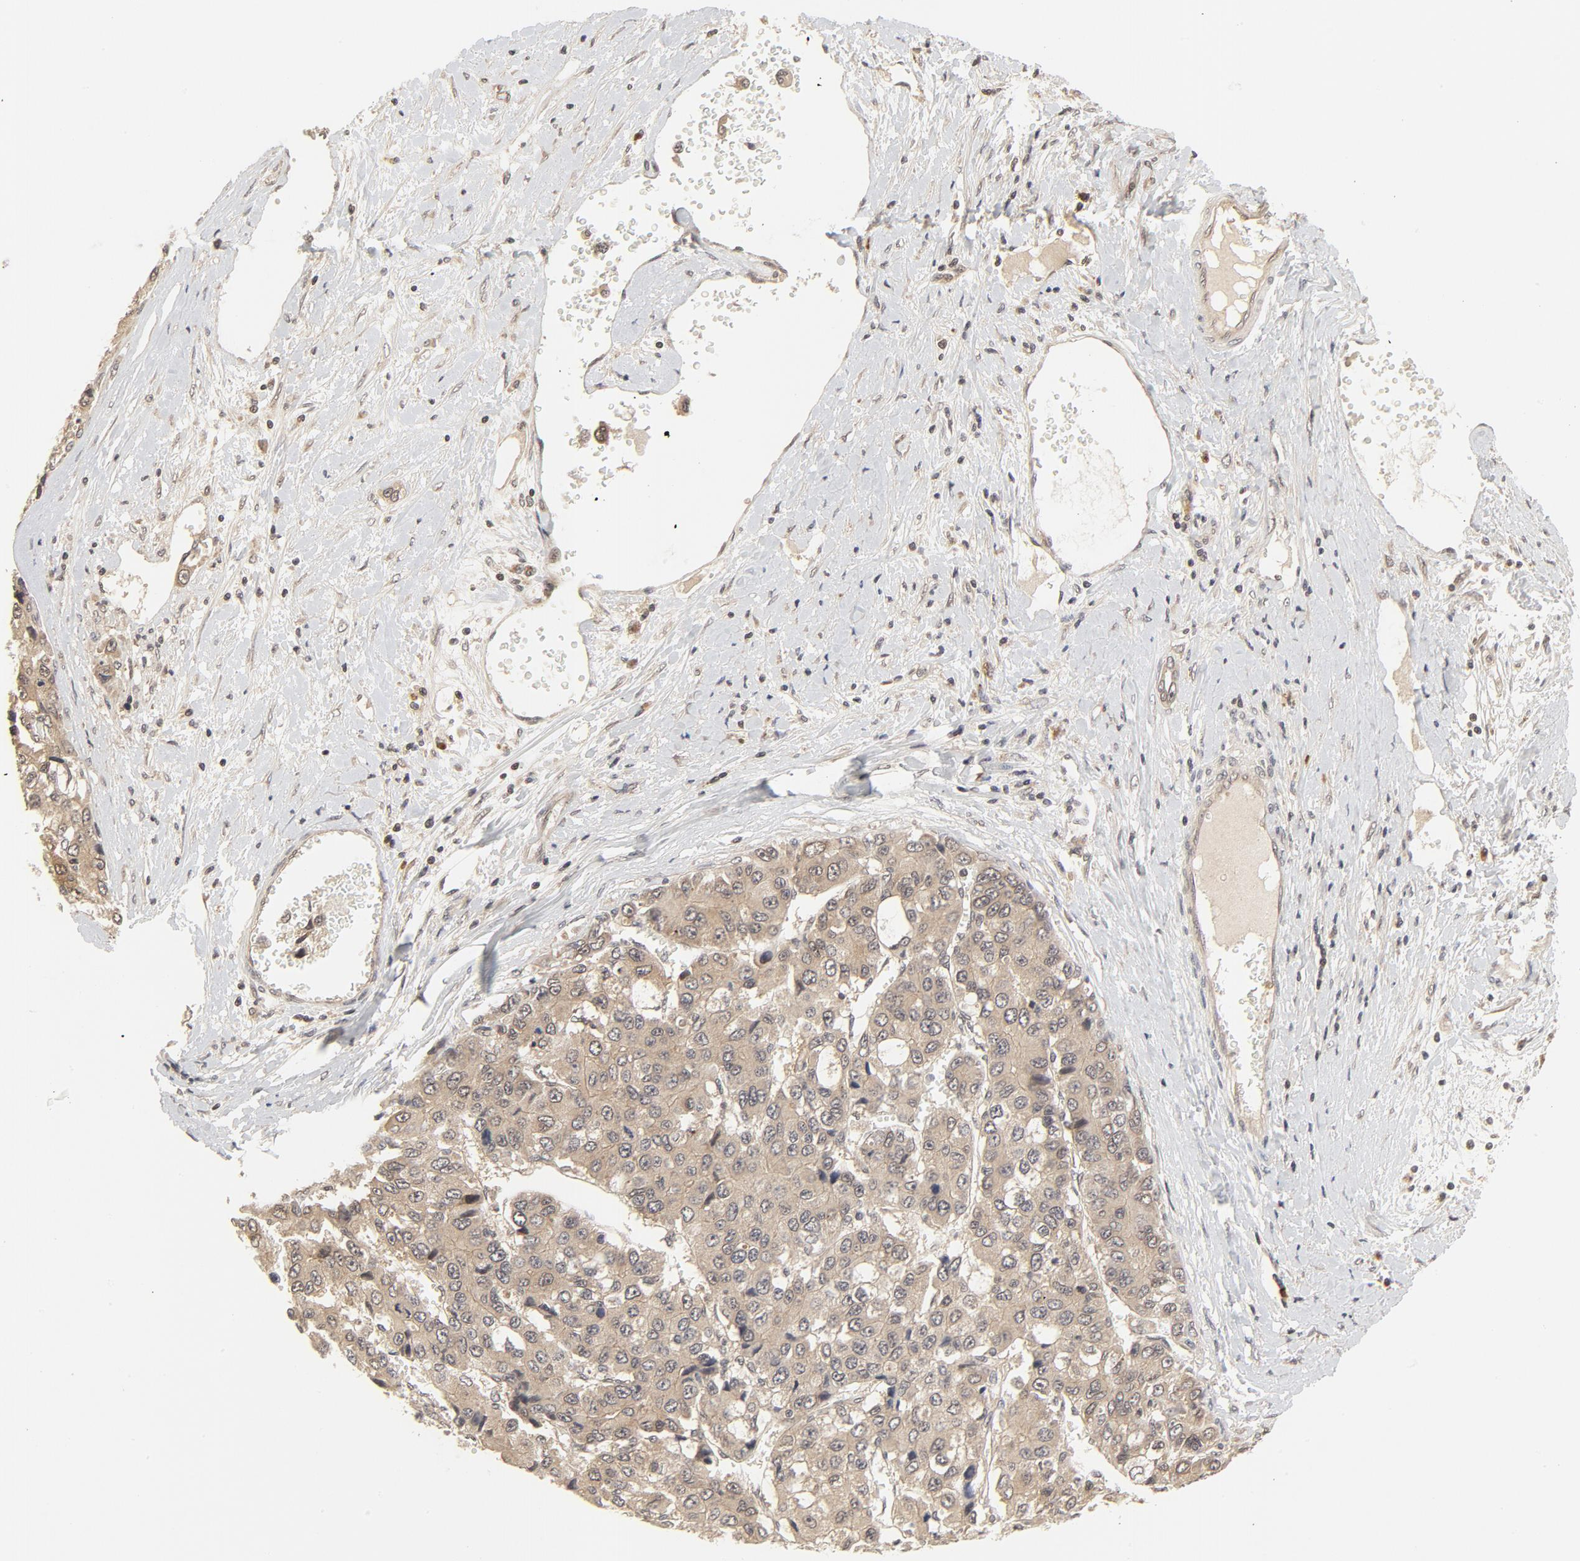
{"staining": {"intensity": "weak", "quantity": ">75%", "location": "cytoplasmic/membranous"}, "tissue": "liver cancer", "cell_type": "Tumor cells", "image_type": "cancer", "snomed": [{"axis": "morphology", "description": "Carcinoma, Hepatocellular, NOS"}, {"axis": "topography", "description": "Liver"}], "caption": "Liver hepatocellular carcinoma stained with DAB immunohistochemistry shows low levels of weak cytoplasmic/membranous expression in about >75% of tumor cells.", "gene": "NEDD8", "patient": {"sex": "female", "age": 66}}